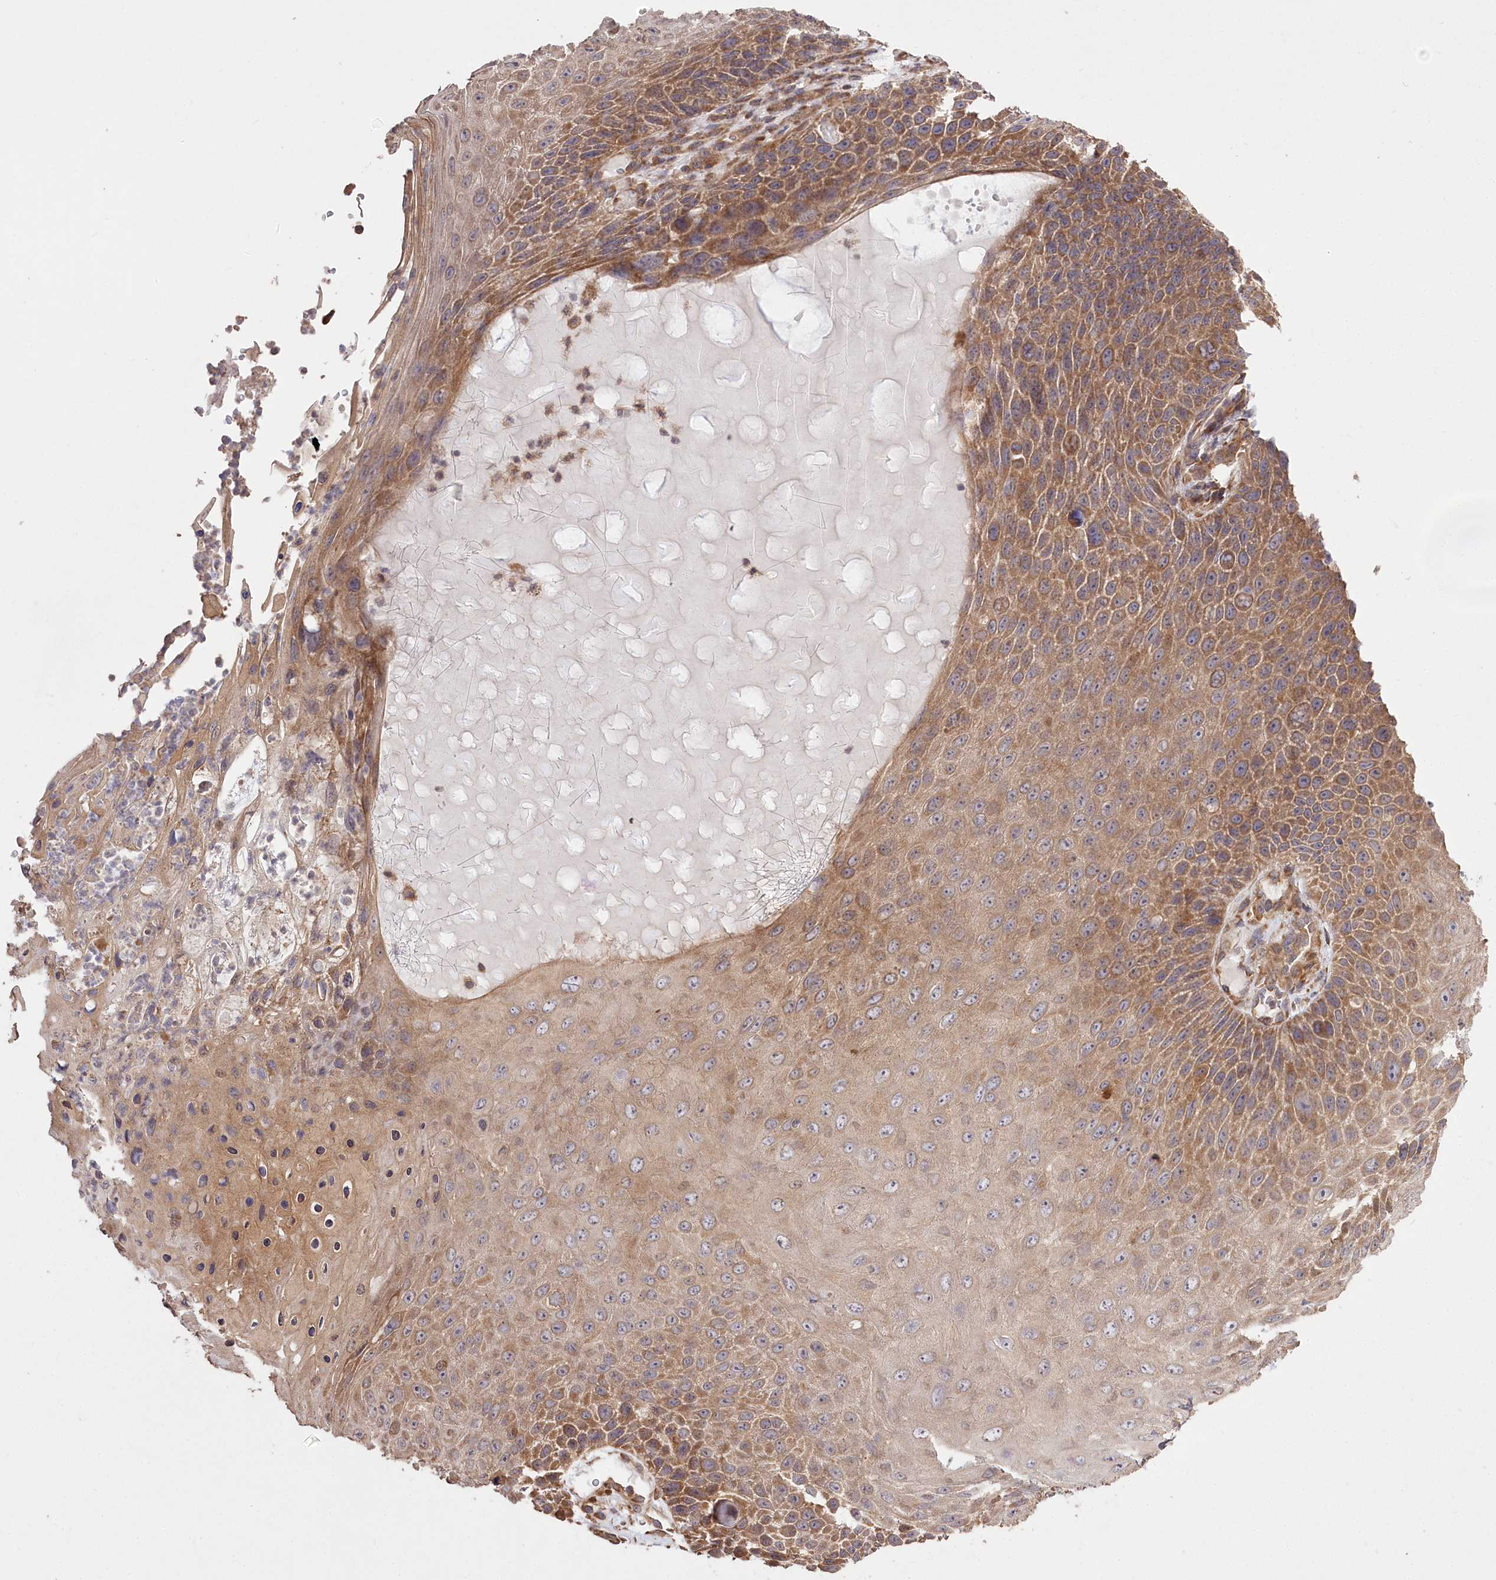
{"staining": {"intensity": "moderate", "quantity": ">75%", "location": "cytoplasmic/membranous"}, "tissue": "skin cancer", "cell_type": "Tumor cells", "image_type": "cancer", "snomed": [{"axis": "morphology", "description": "Squamous cell carcinoma, NOS"}, {"axis": "topography", "description": "Skin"}], "caption": "A photomicrograph of skin cancer (squamous cell carcinoma) stained for a protein shows moderate cytoplasmic/membranous brown staining in tumor cells. The protein is shown in brown color, while the nuclei are stained blue.", "gene": "PRSS53", "patient": {"sex": "female", "age": 88}}